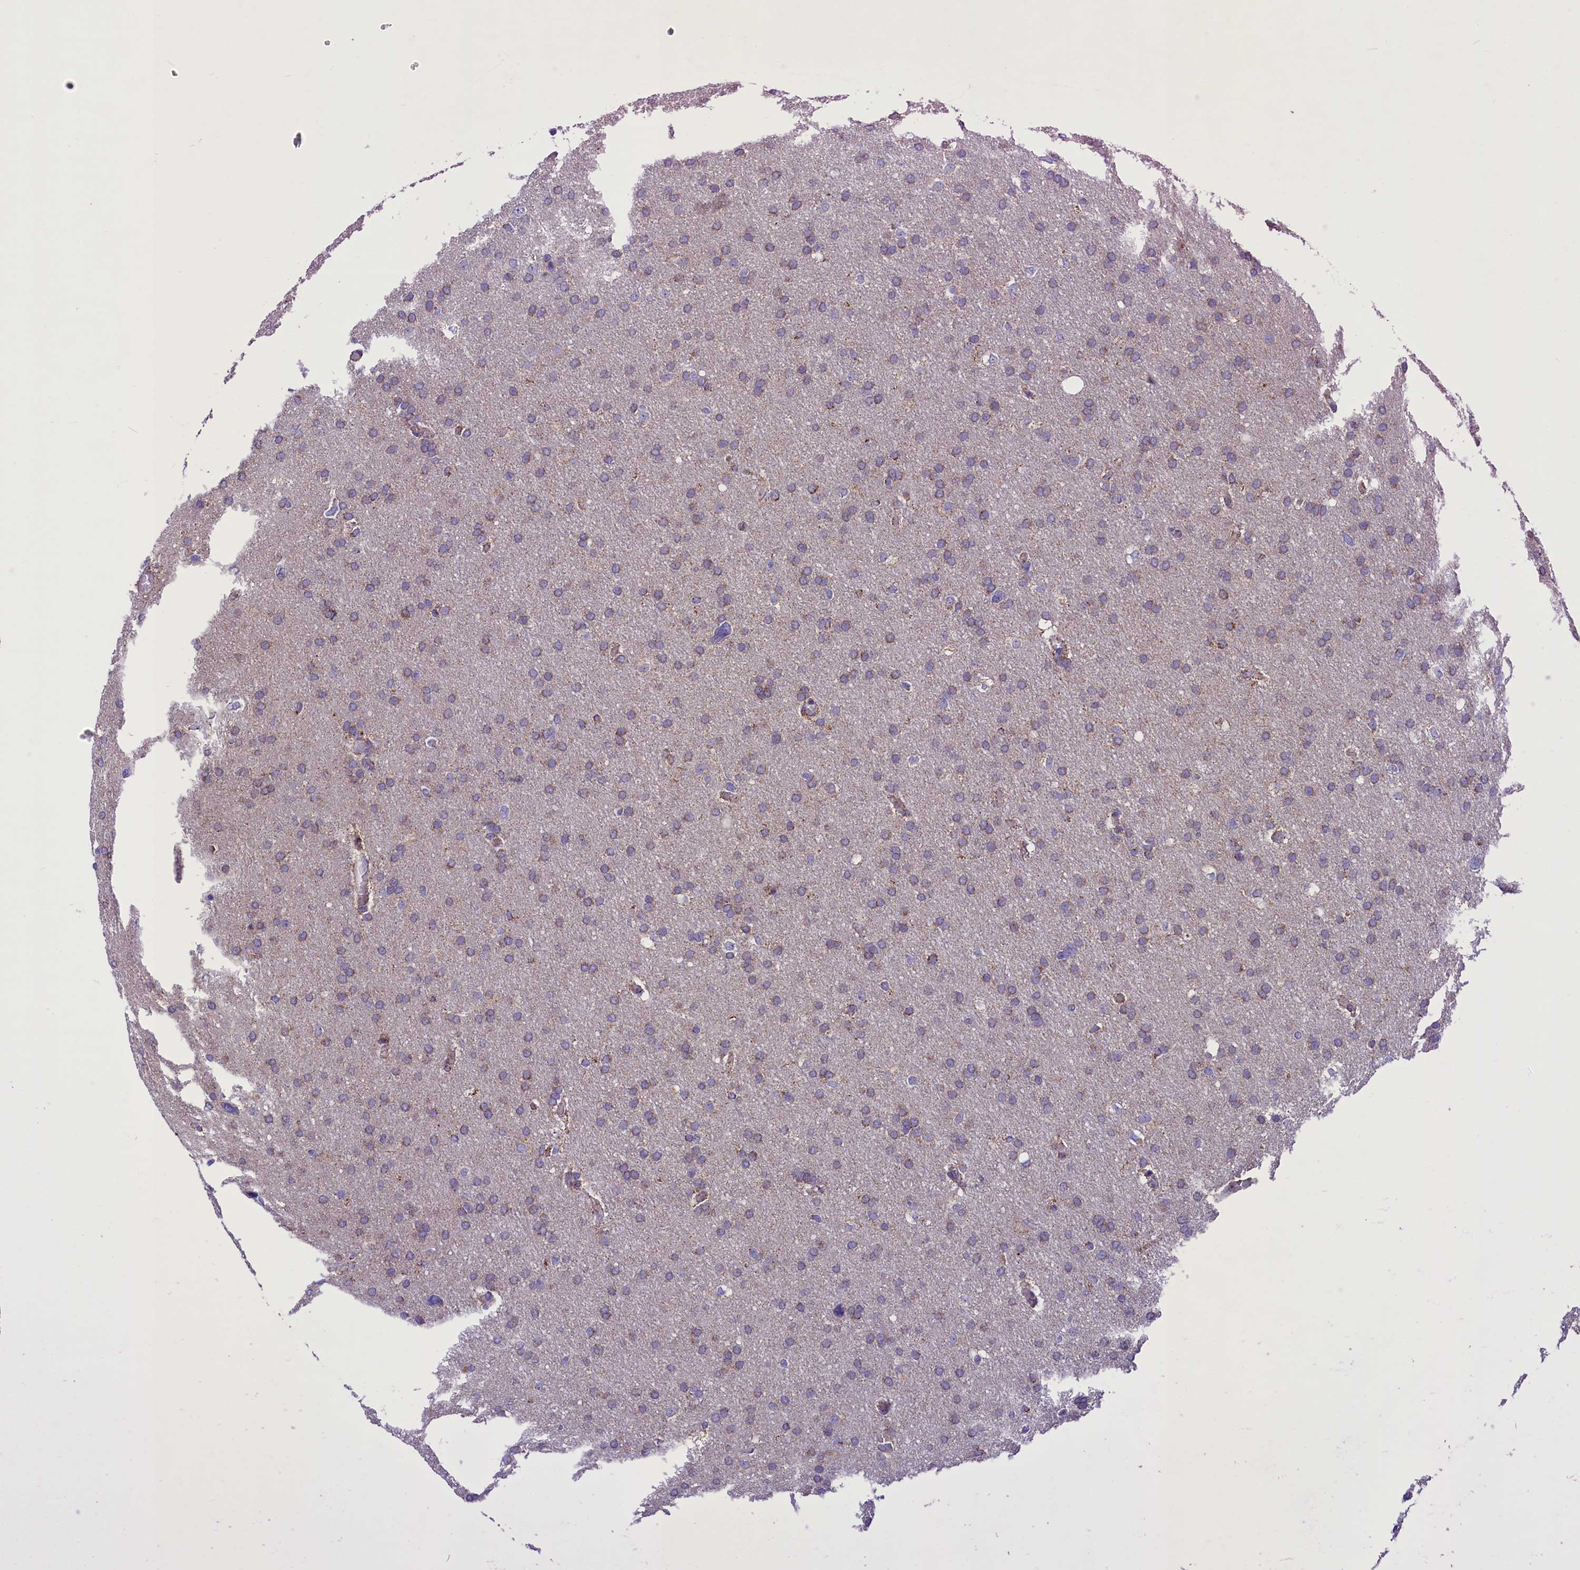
{"staining": {"intensity": "weak", "quantity": "25%-75%", "location": "cytoplasmic/membranous"}, "tissue": "glioma", "cell_type": "Tumor cells", "image_type": "cancer", "snomed": [{"axis": "morphology", "description": "Glioma, malignant, High grade"}, {"axis": "topography", "description": "Cerebral cortex"}], "caption": "Protein expression analysis of glioma displays weak cytoplasmic/membranous positivity in approximately 25%-75% of tumor cells.", "gene": "ICA1L", "patient": {"sex": "female", "age": 36}}